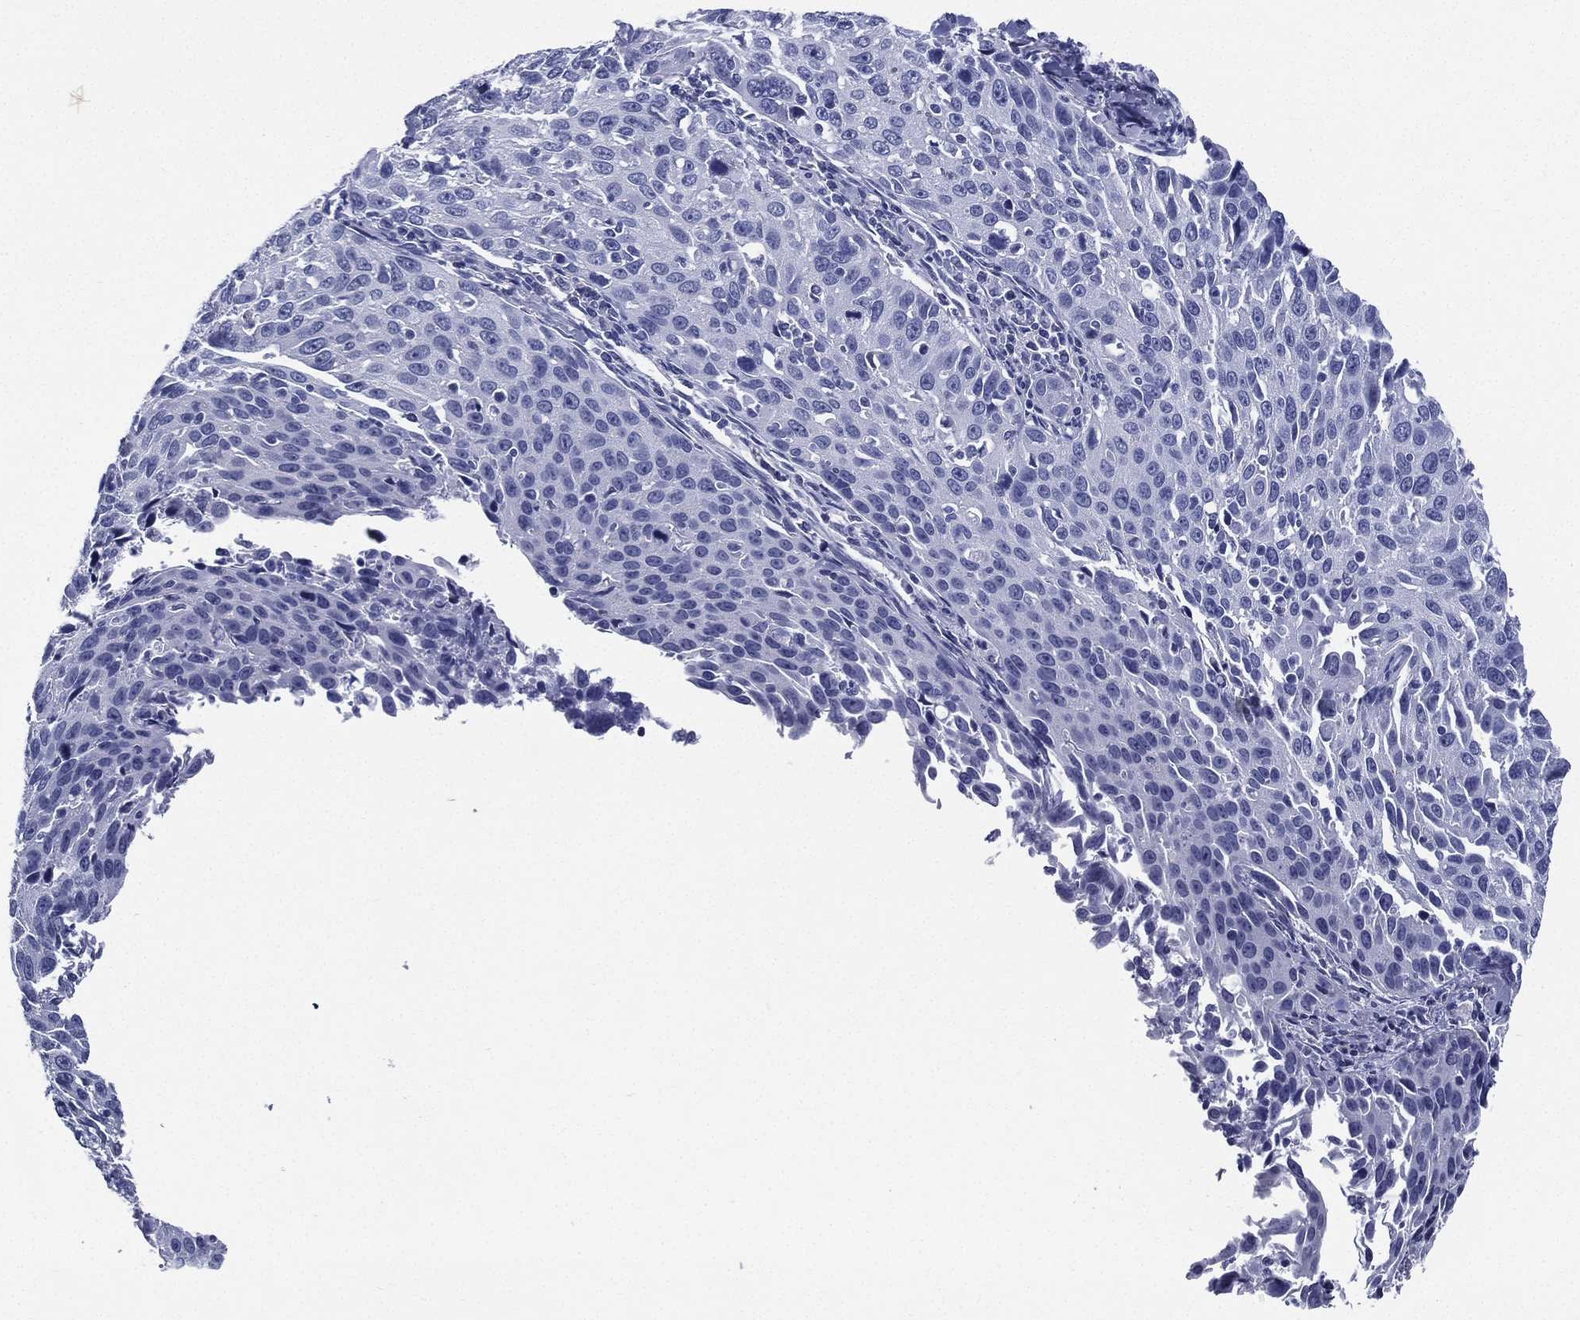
{"staining": {"intensity": "negative", "quantity": "none", "location": "none"}, "tissue": "cervical cancer", "cell_type": "Tumor cells", "image_type": "cancer", "snomed": [{"axis": "morphology", "description": "Squamous cell carcinoma, NOS"}, {"axis": "topography", "description": "Cervix"}], "caption": "An IHC photomicrograph of cervical cancer is shown. There is no staining in tumor cells of cervical cancer.", "gene": "RSPH4A", "patient": {"sex": "female", "age": 26}}